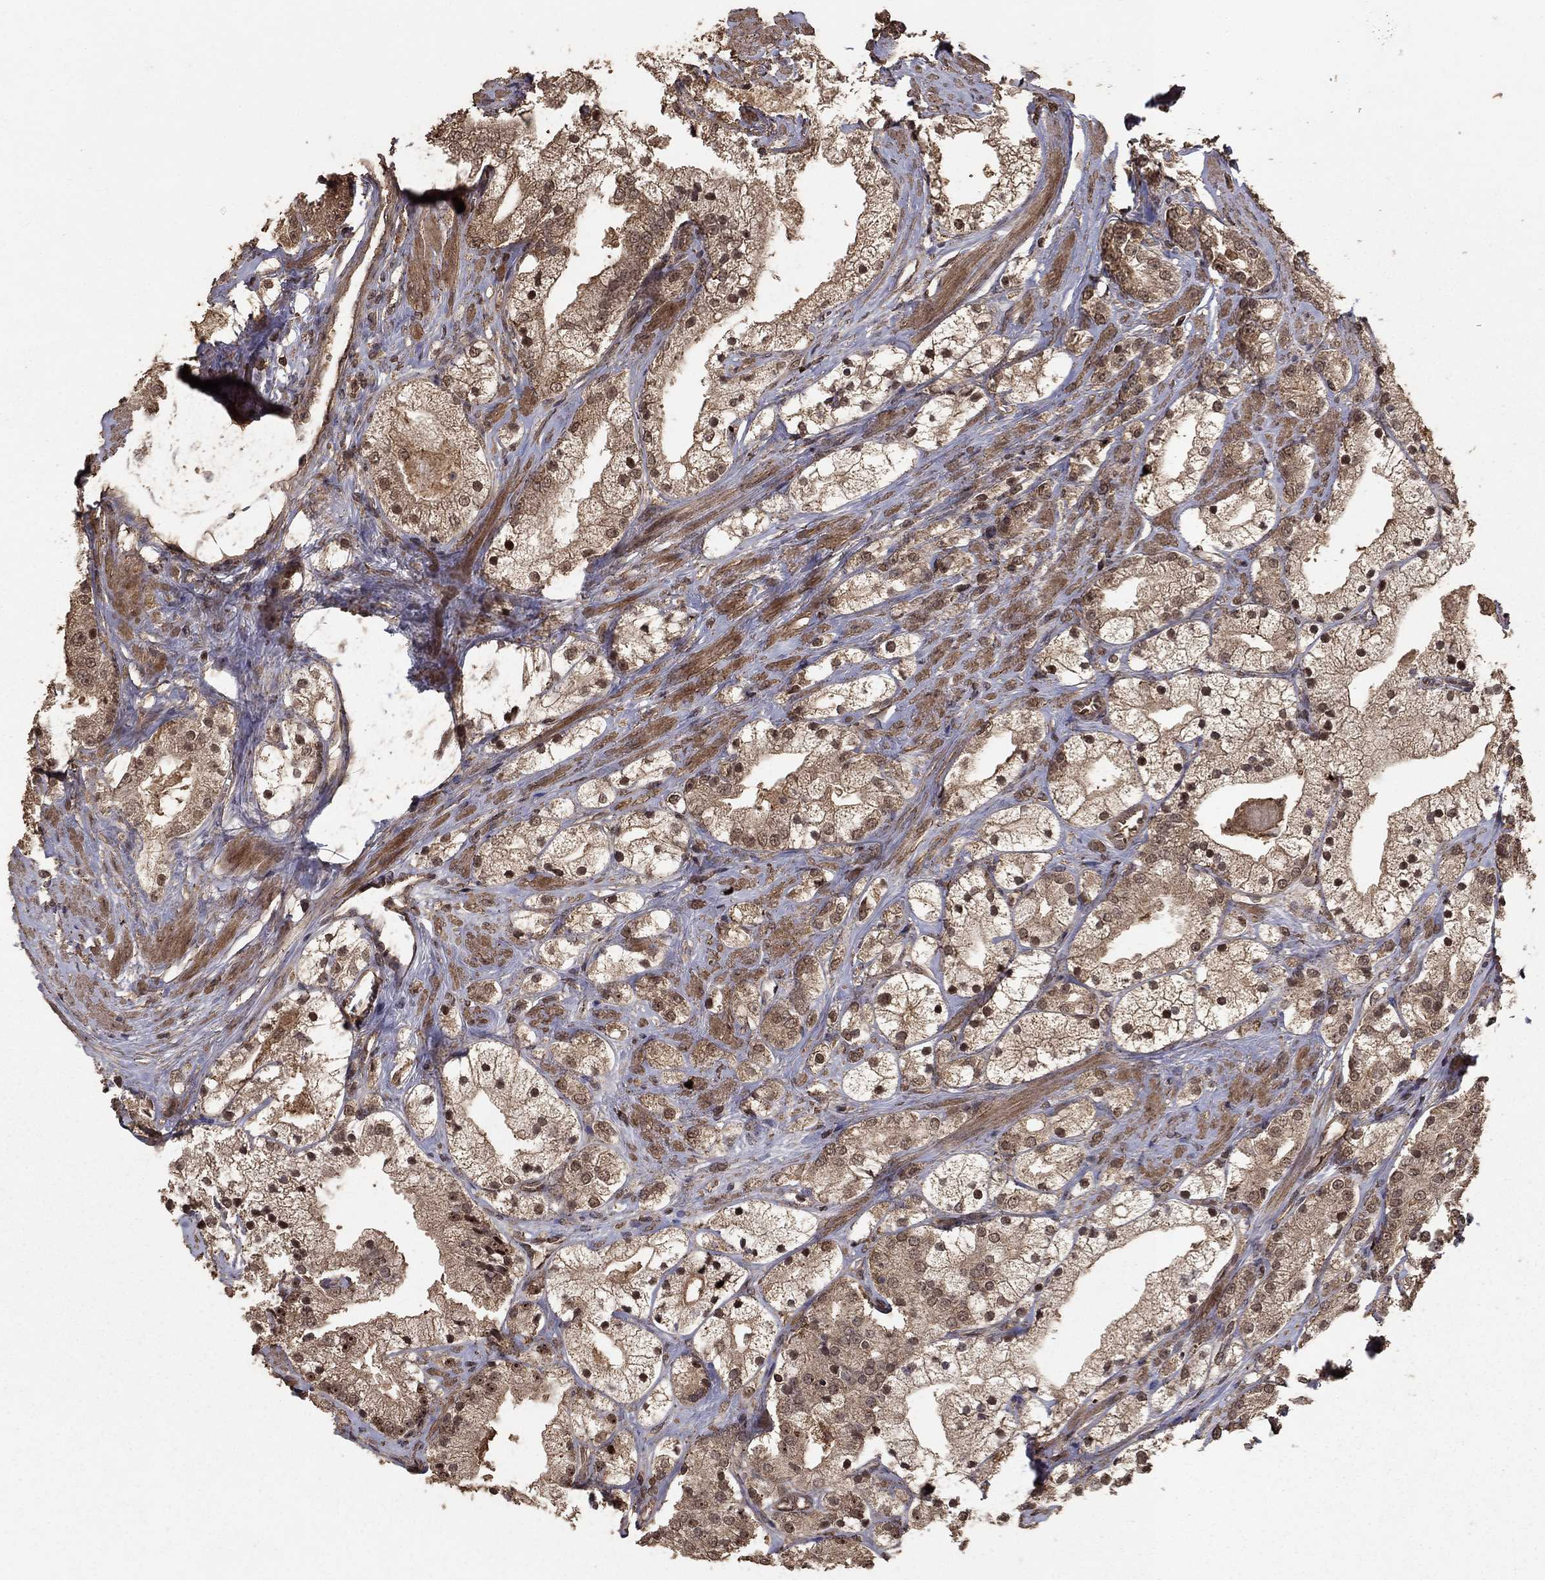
{"staining": {"intensity": "moderate", "quantity": ">75%", "location": "cytoplasmic/membranous,nuclear"}, "tissue": "prostate cancer", "cell_type": "Tumor cells", "image_type": "cancer", "snomed": [{"axis": "morphology", "description": "Adenocarcinoma, NOS"}, {"axis": "topography", "description": "Prostate and seminal vesicle, NOS"}, {"axis": "topography", "description": "Prostate"}], "caption": "Protein staining reveals moderate cytoplasmic/membranous and nuclear positivity in about >75% of tumor cells in prostate cancer (adenocarcinoma).", "gene": "PRDM1", "patient": {"sex": "male", "age": 67}}